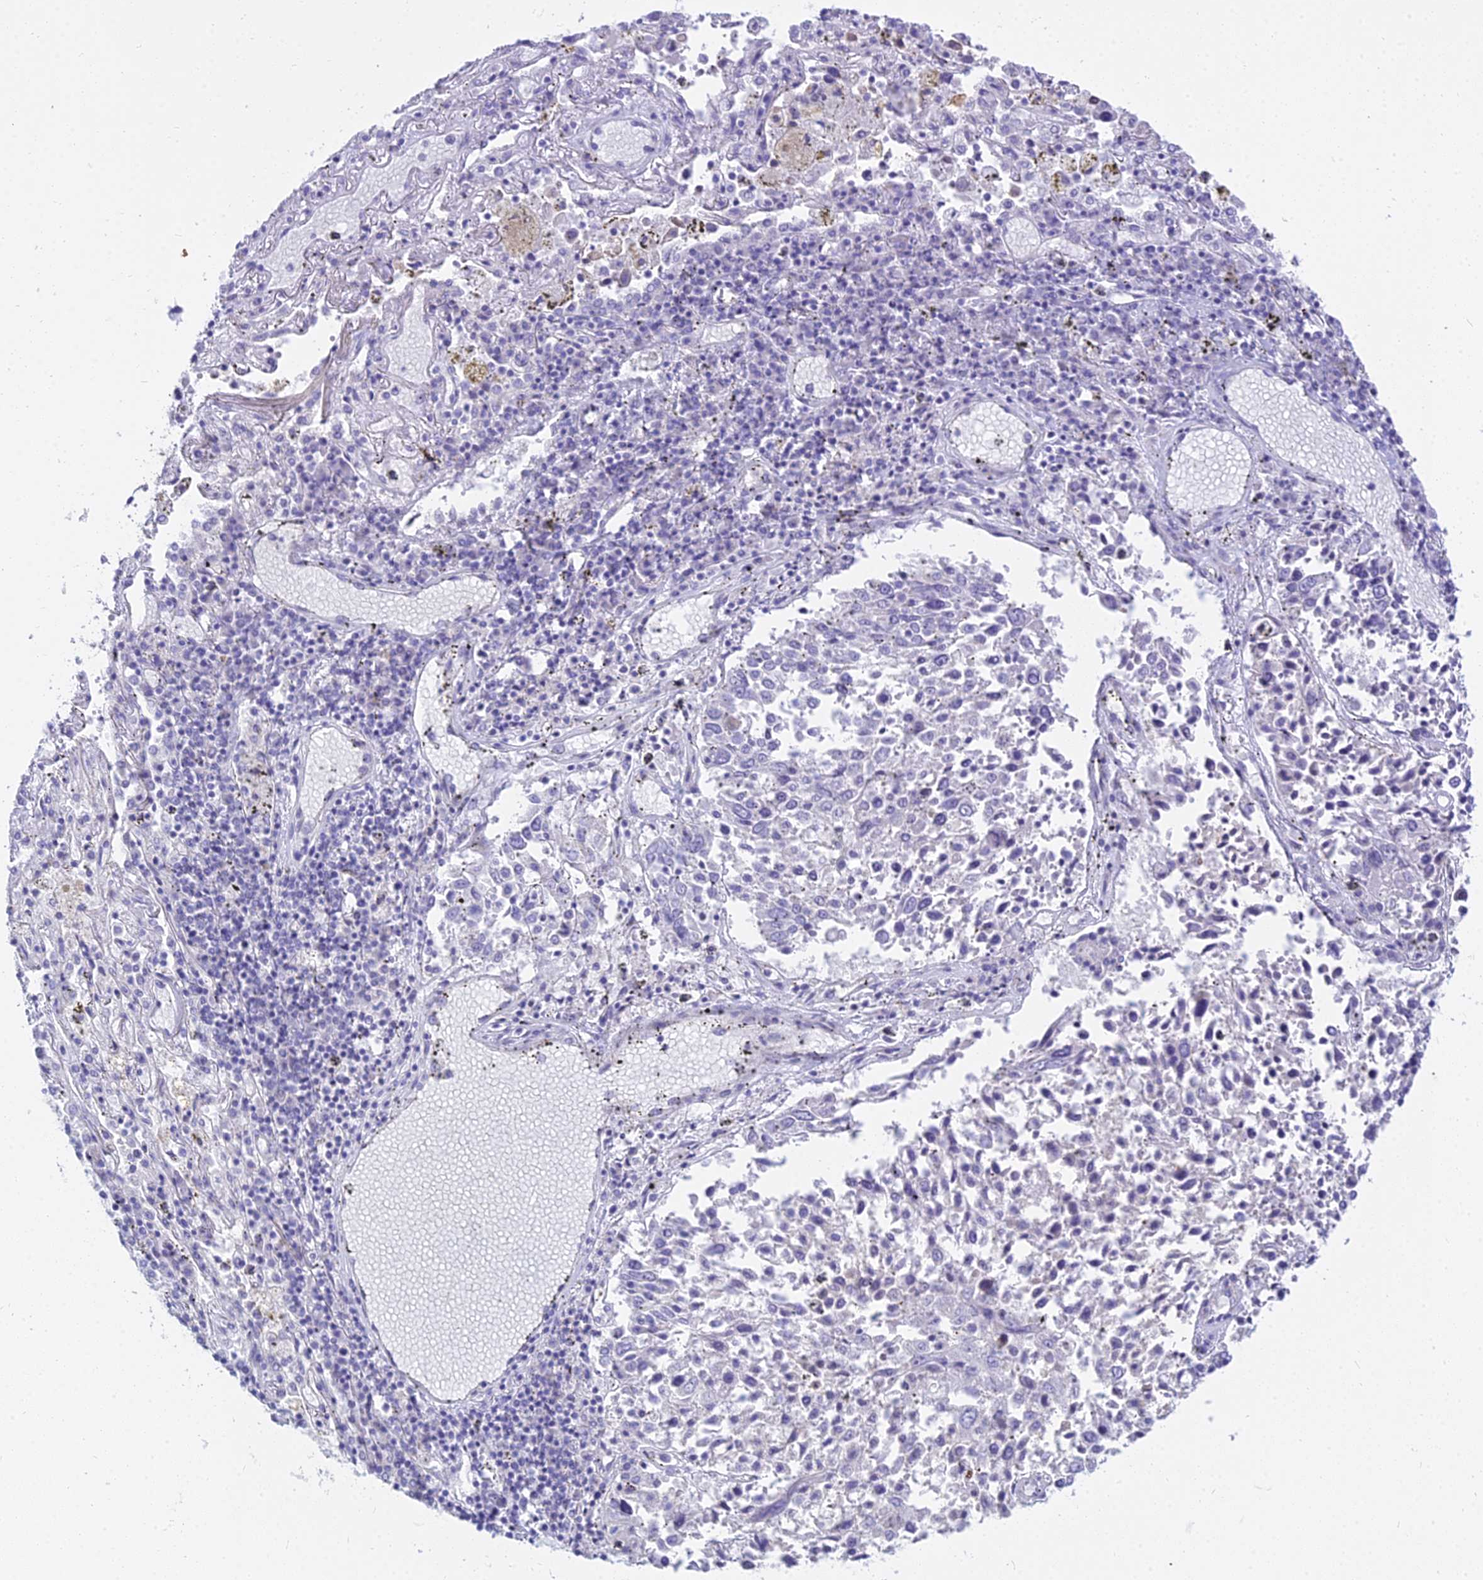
{"staining": {"intensity": "negative", "quantity": "none", "location": "none"}, "tissue": "lung cancer", "cell_type": "Tumor cells", "image_type": "cancer", "snomed": [{"axis": "morphology", "description": "Squamous cell carcinoma, NOS"}, {"axis": "topography", "description": "Lung"}], "caption": "Squamous cell carcinoma (lung) stained for a protein using immunohistochemistry (IHC) reveals no staining tumor cells.", "gene": "SMIM24", "patient": {"sex": "male", "age": 65}}